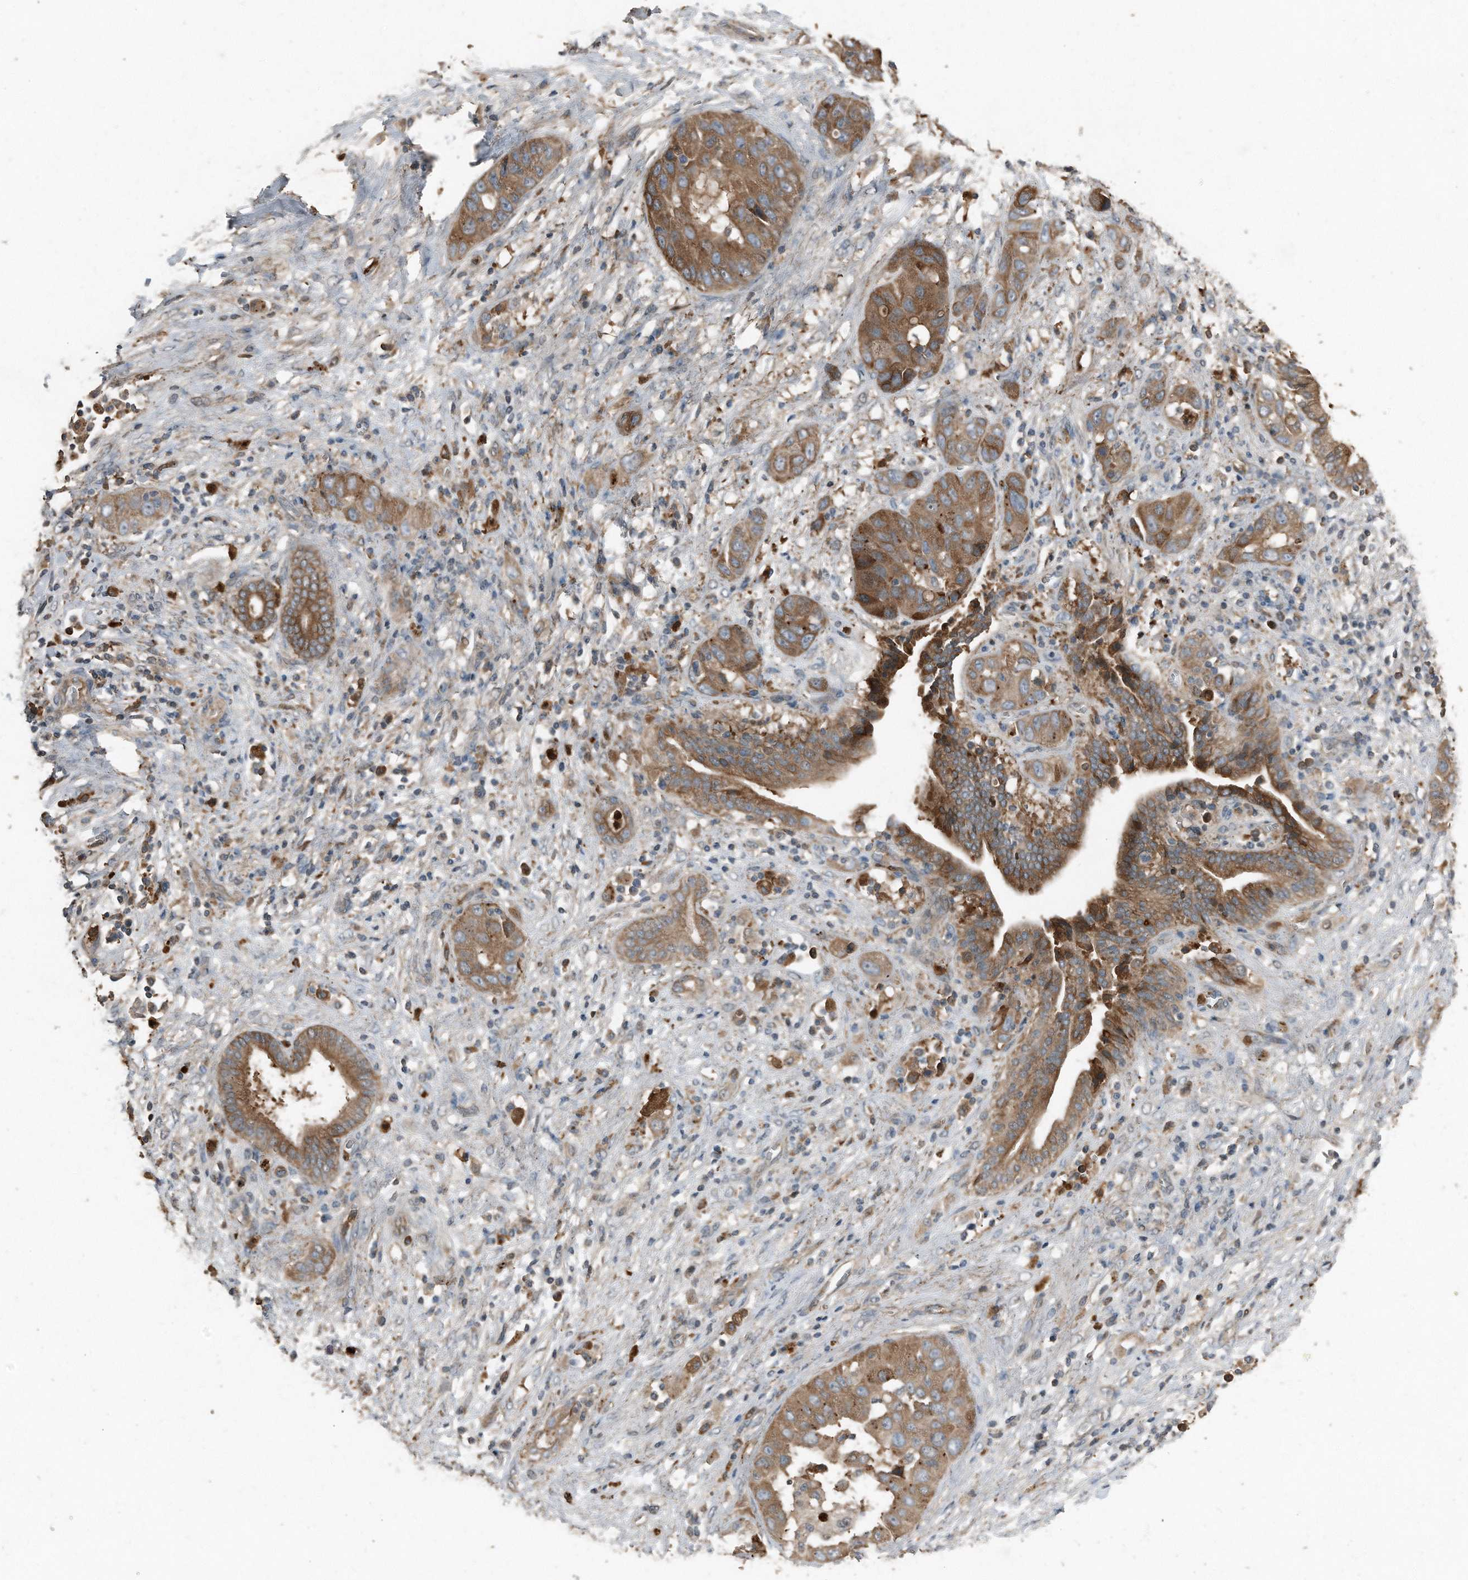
{"staining": {"intensity": "moderate", "quantity": ">75%", "location": "cytoplasmic/membranous"}, "tissue": "liver cancer", "cell_type": "Tumor cells", "image_type": "cancer", "snomed": [{"axis": "morphology", "description": "Cholangiocarcinoma"}, {"axis": "topography", "description": "Liver"}], "caption": "Liver cancer tissue demonstrates moderate cytoplasmic/membranous staining in approximately >75% of tumor cells Nuclei are stained in blue.", "gene": "C9", "patient": {"sex": "female", "age": 52}}